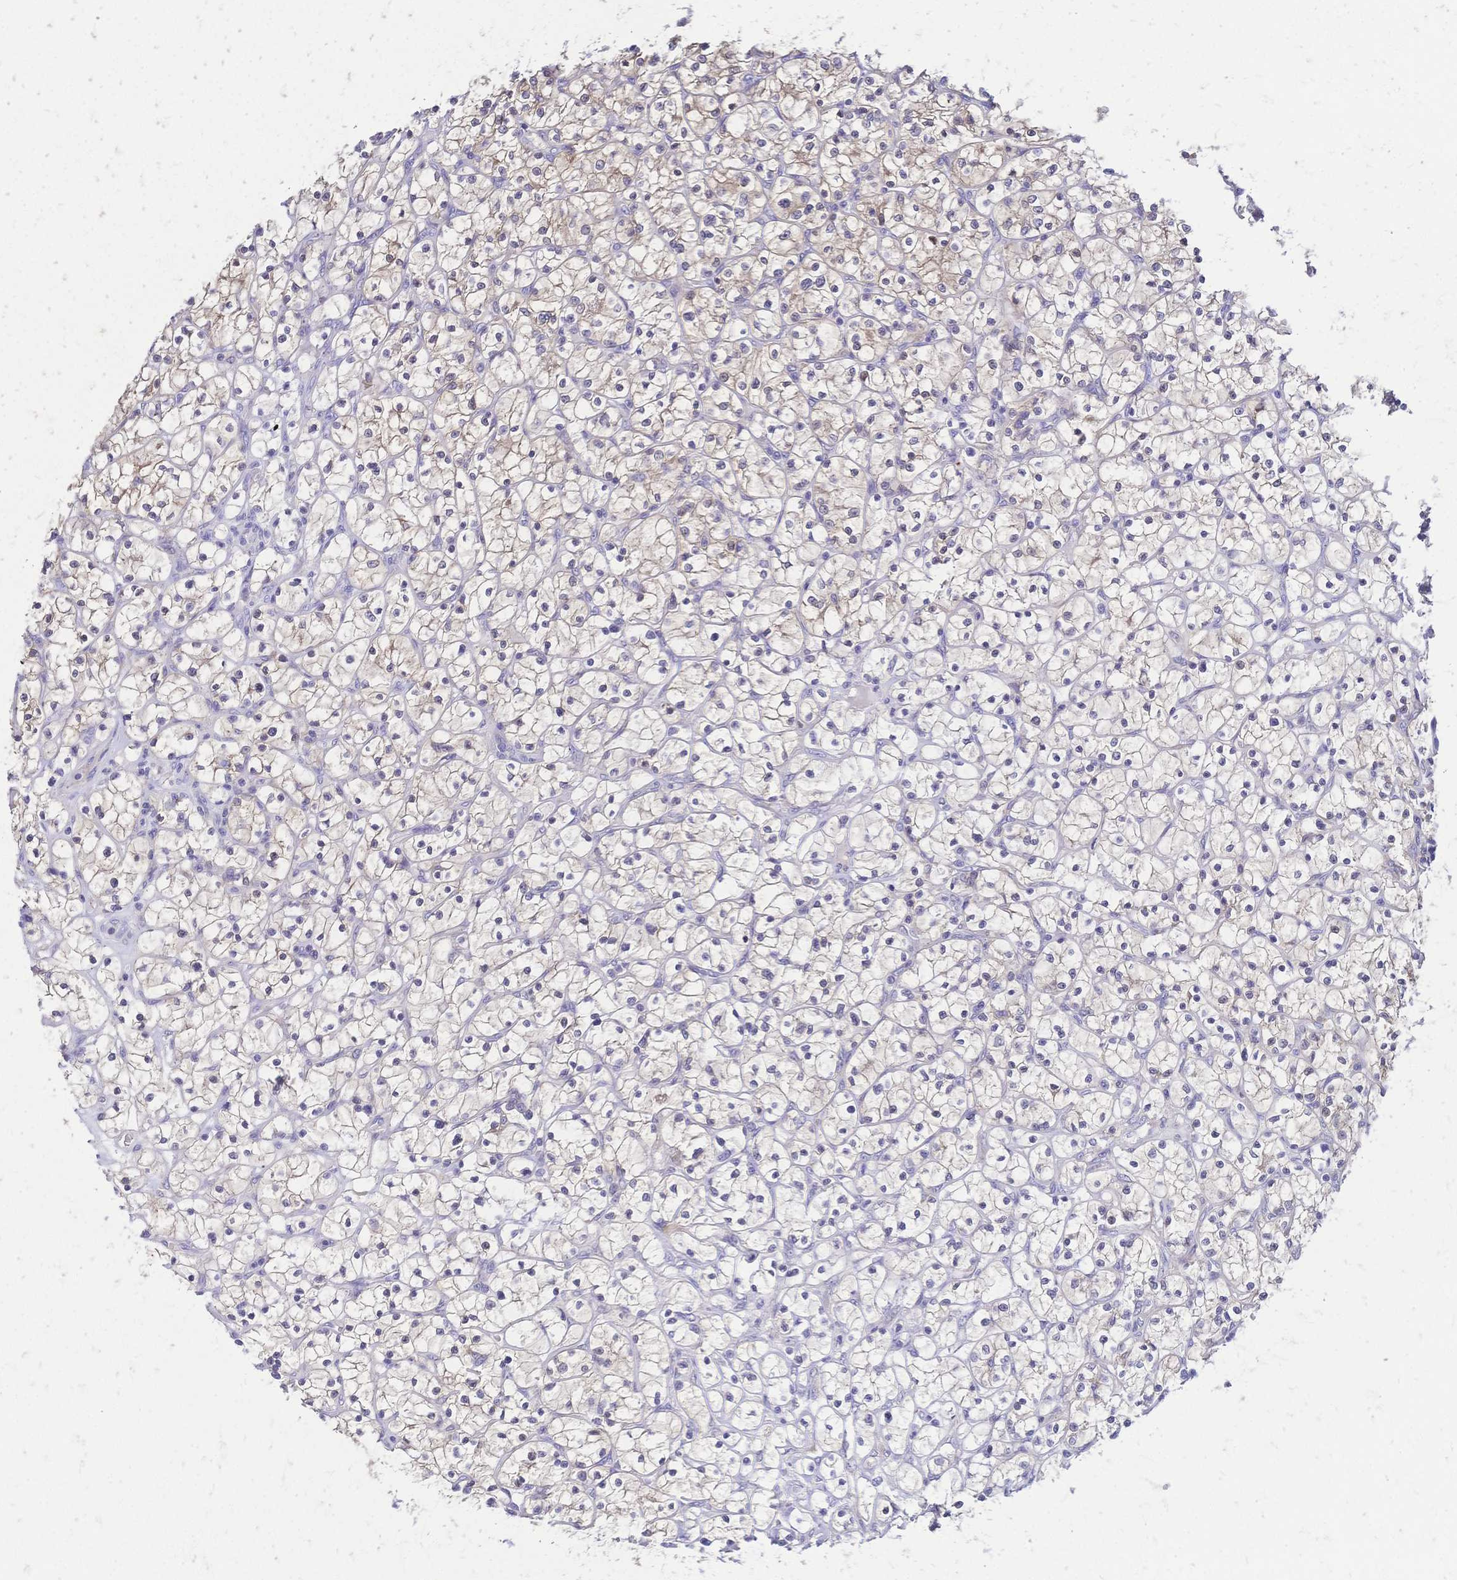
{"staining": {"intensity": "weak", "quantity": "25%-75%", "location": "cytoplasmic/membranous"}, "tissue": "renal cancer", "cell_type": "Tumor cells", "image_type": "cancer", "snomed": [{"axis": "morphology", "description": "Adenocarcinoma, NOS"}, {"axis": "topography", "description": "Kidney"}], "caption": "A brown stain shows weak cytoplasmic/membranous staining of a protein in human renal cancer tumor cells.", "gene": "GRB7", "patient": {"sex": "female", "age": 64}}